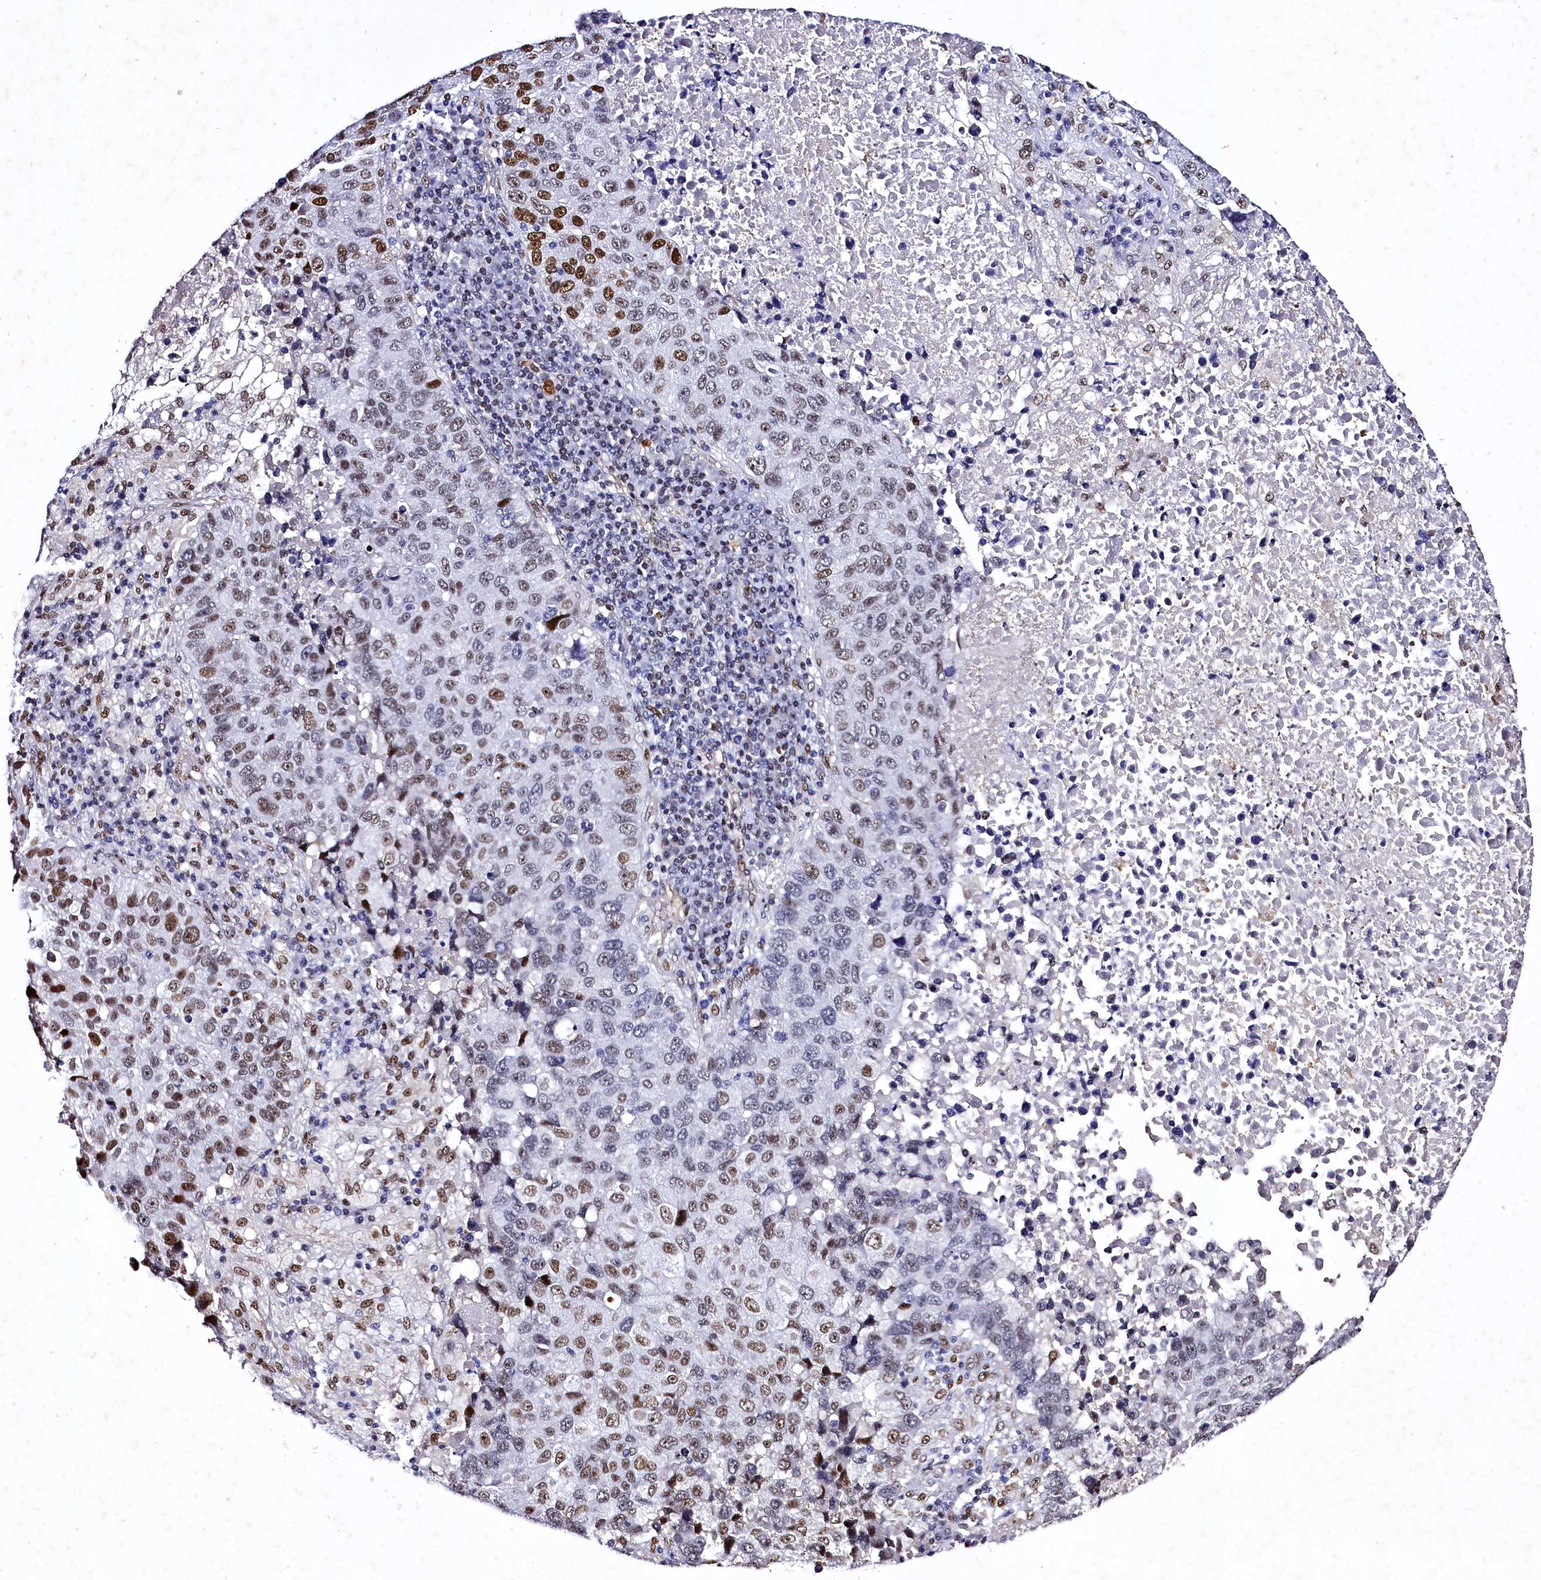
{"staining": {"intensity": "moderate", "quantity": ">75%", "location": "nuclear"}, "tissue": "lung cancer", "cell_type": "Tumor cells", "image_type": "cancer", "snomed": [{"axis": "morphology", "description": "Squamous cell carcinoma, NOS"}, {"axis": "topography", "description": "Lung"}], "caption": "High-magnification brightfield microscopy of lung cancer stained with DAB (3,3'-diaminobenzidine) (brown) and counterstained with hematoxylin (blue). tumor cells exhibit moderate nuclear positivity is appreciated in about>75% of cells.", "gene": "SAMD10", "patient": {"sex": "male", "age": 73}}